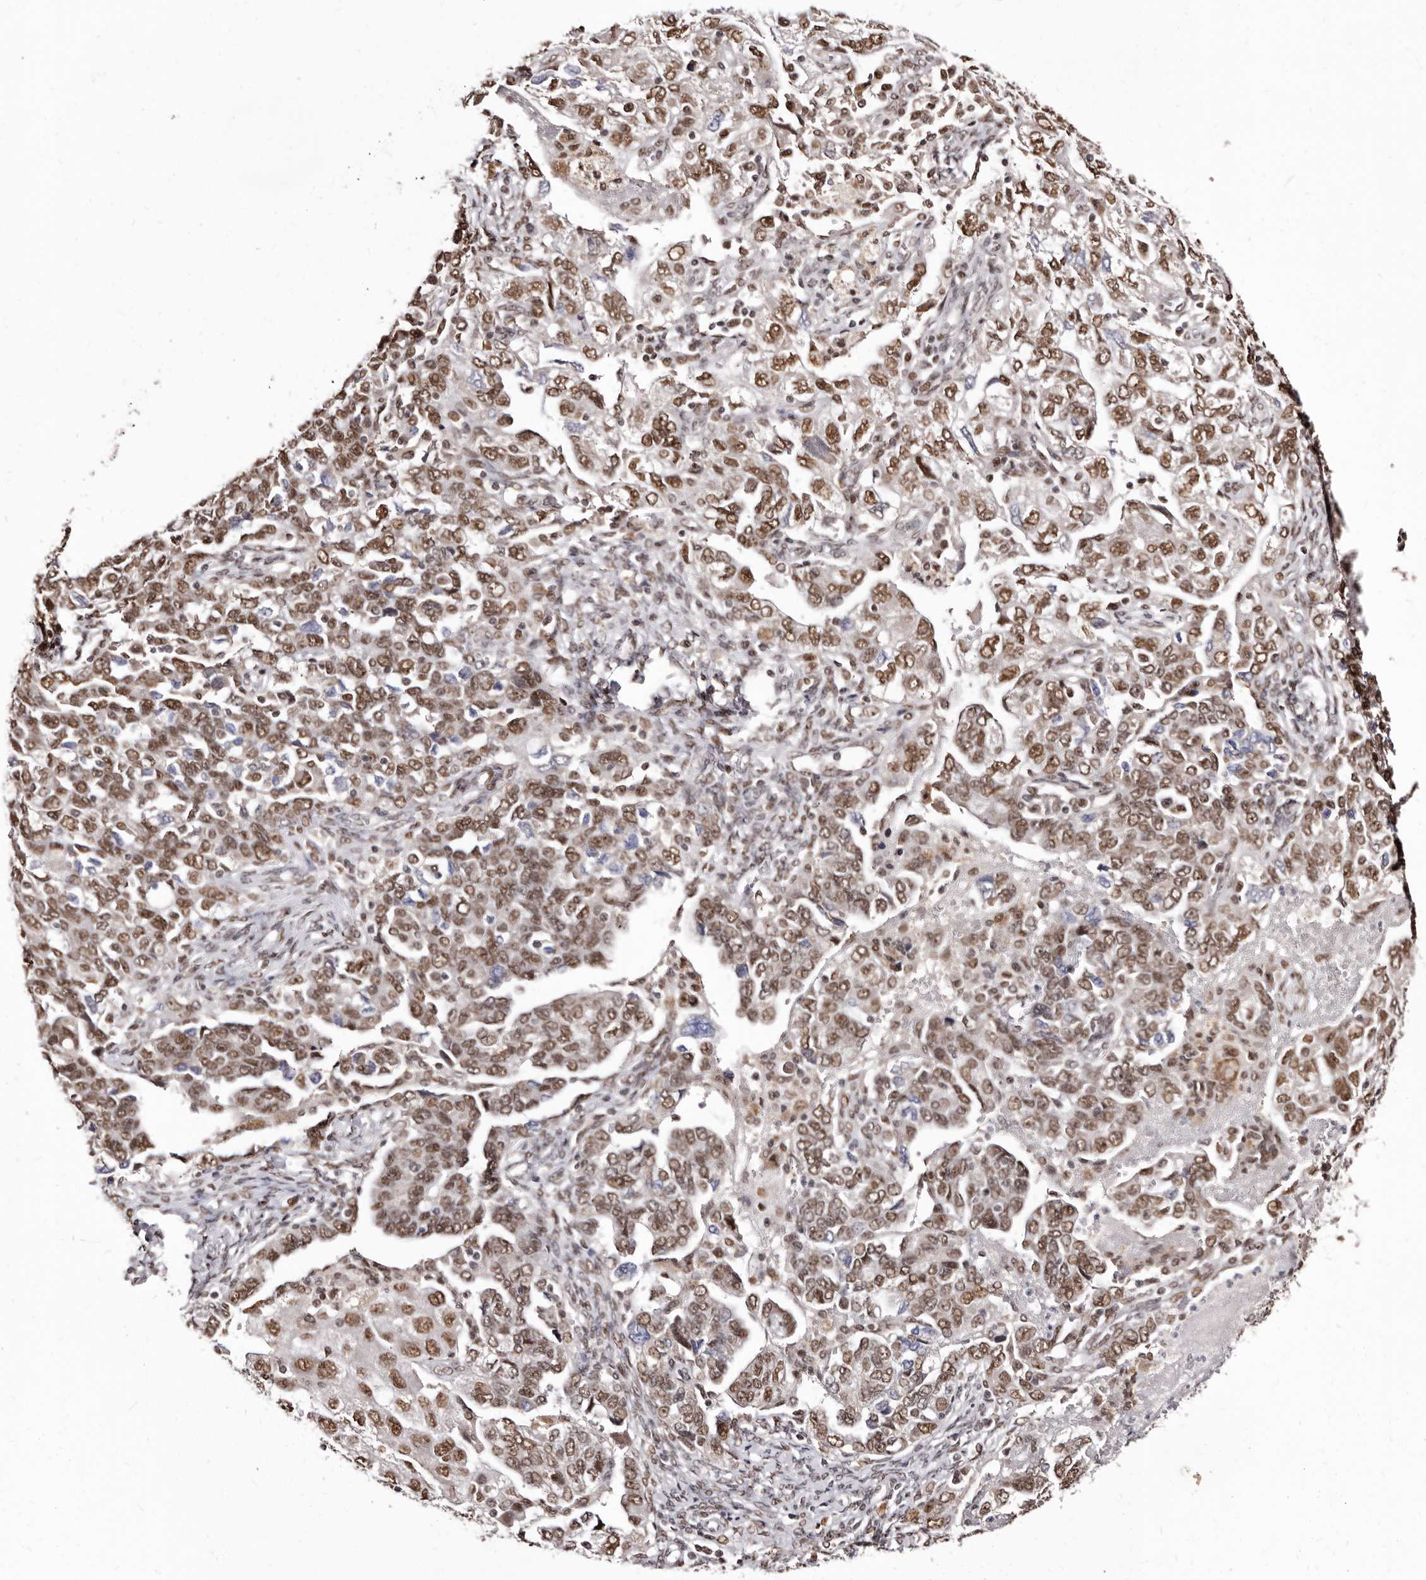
{"staining": {"intensity": "moderate", "quantity": ">75%", "location": "nuclear"}, "tissue": "ovarian cancer", "cell_type": "Tumor cells", "image_type": "cancer", "snomed": [{"axis": "morphology", "description": "Carcinoma, NOS"}, {"axis": "morphology", "description": "Cystadenocarcinoma, serous, NOS"}, {"axis": "topography", "description": "Ovary"}], "caption": "Ovarian cancer (carcinoma) stained with DAB immunohistochemistry (IHC) shows medium levels of moderate nuclear expression in about >75% of tumor cells.", "gene": "ANAPC11", "patient": {"sex": "female", "age": 69}}